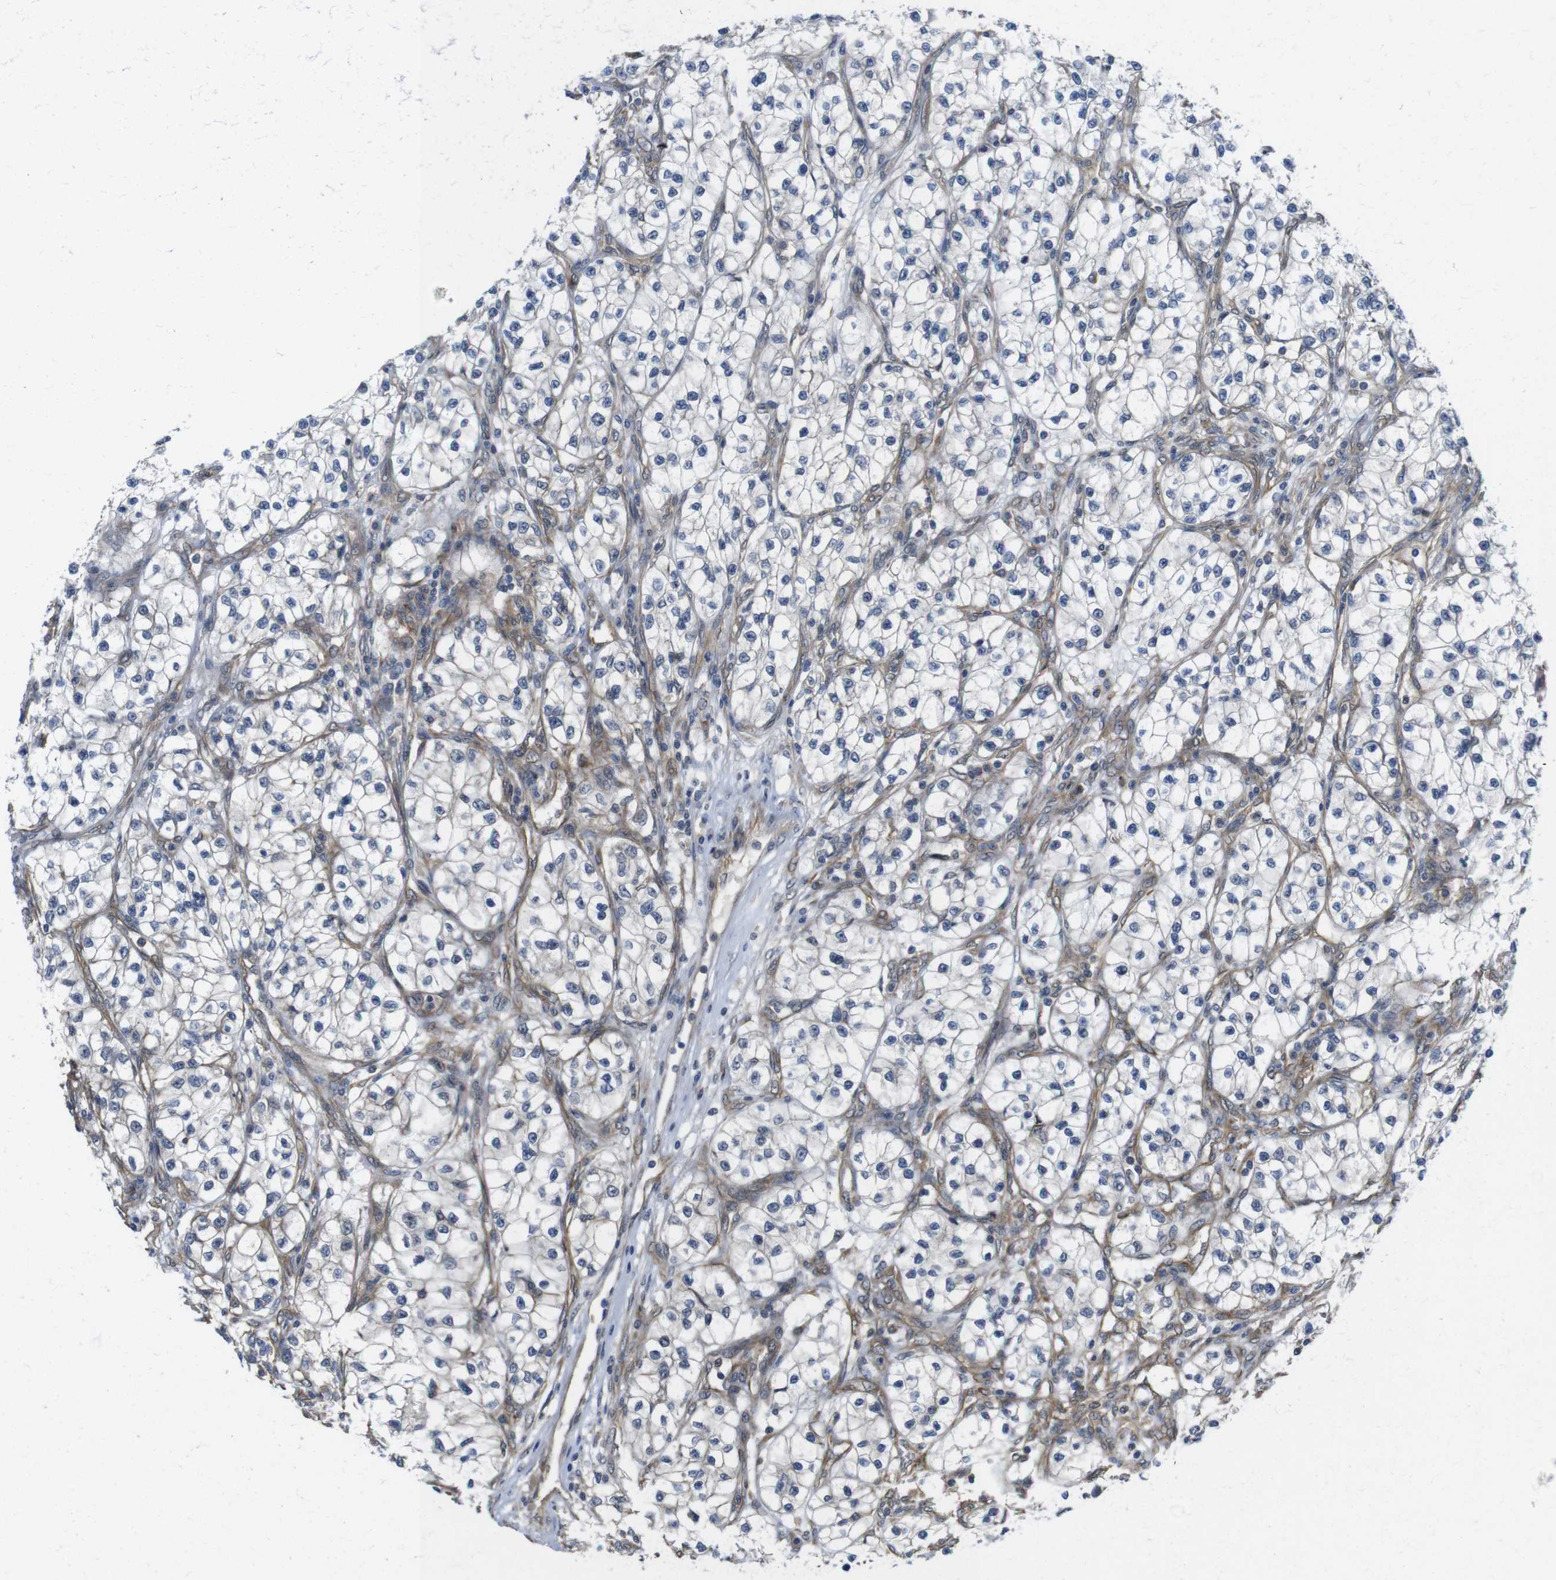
{"staining": {"intensity": "negative", "quantity": "none", "location": "none"}, "tissue": "renal cancer", "cell_type": "Tumor cells", "image_type": "cancer", "snomed": [{"axis": "morphology", "description": "Adenocarcinoma, NOS"}, {"axis": "topography", "description": "Kidney"}], "caption": "Immunohistochemistry micrograph of human renal cancer stained for a protein (brown), which demonstrates no expression in tumor cells.", "gene": "ZDHHC5", "patient": {"sex": "female", "age": 57}}